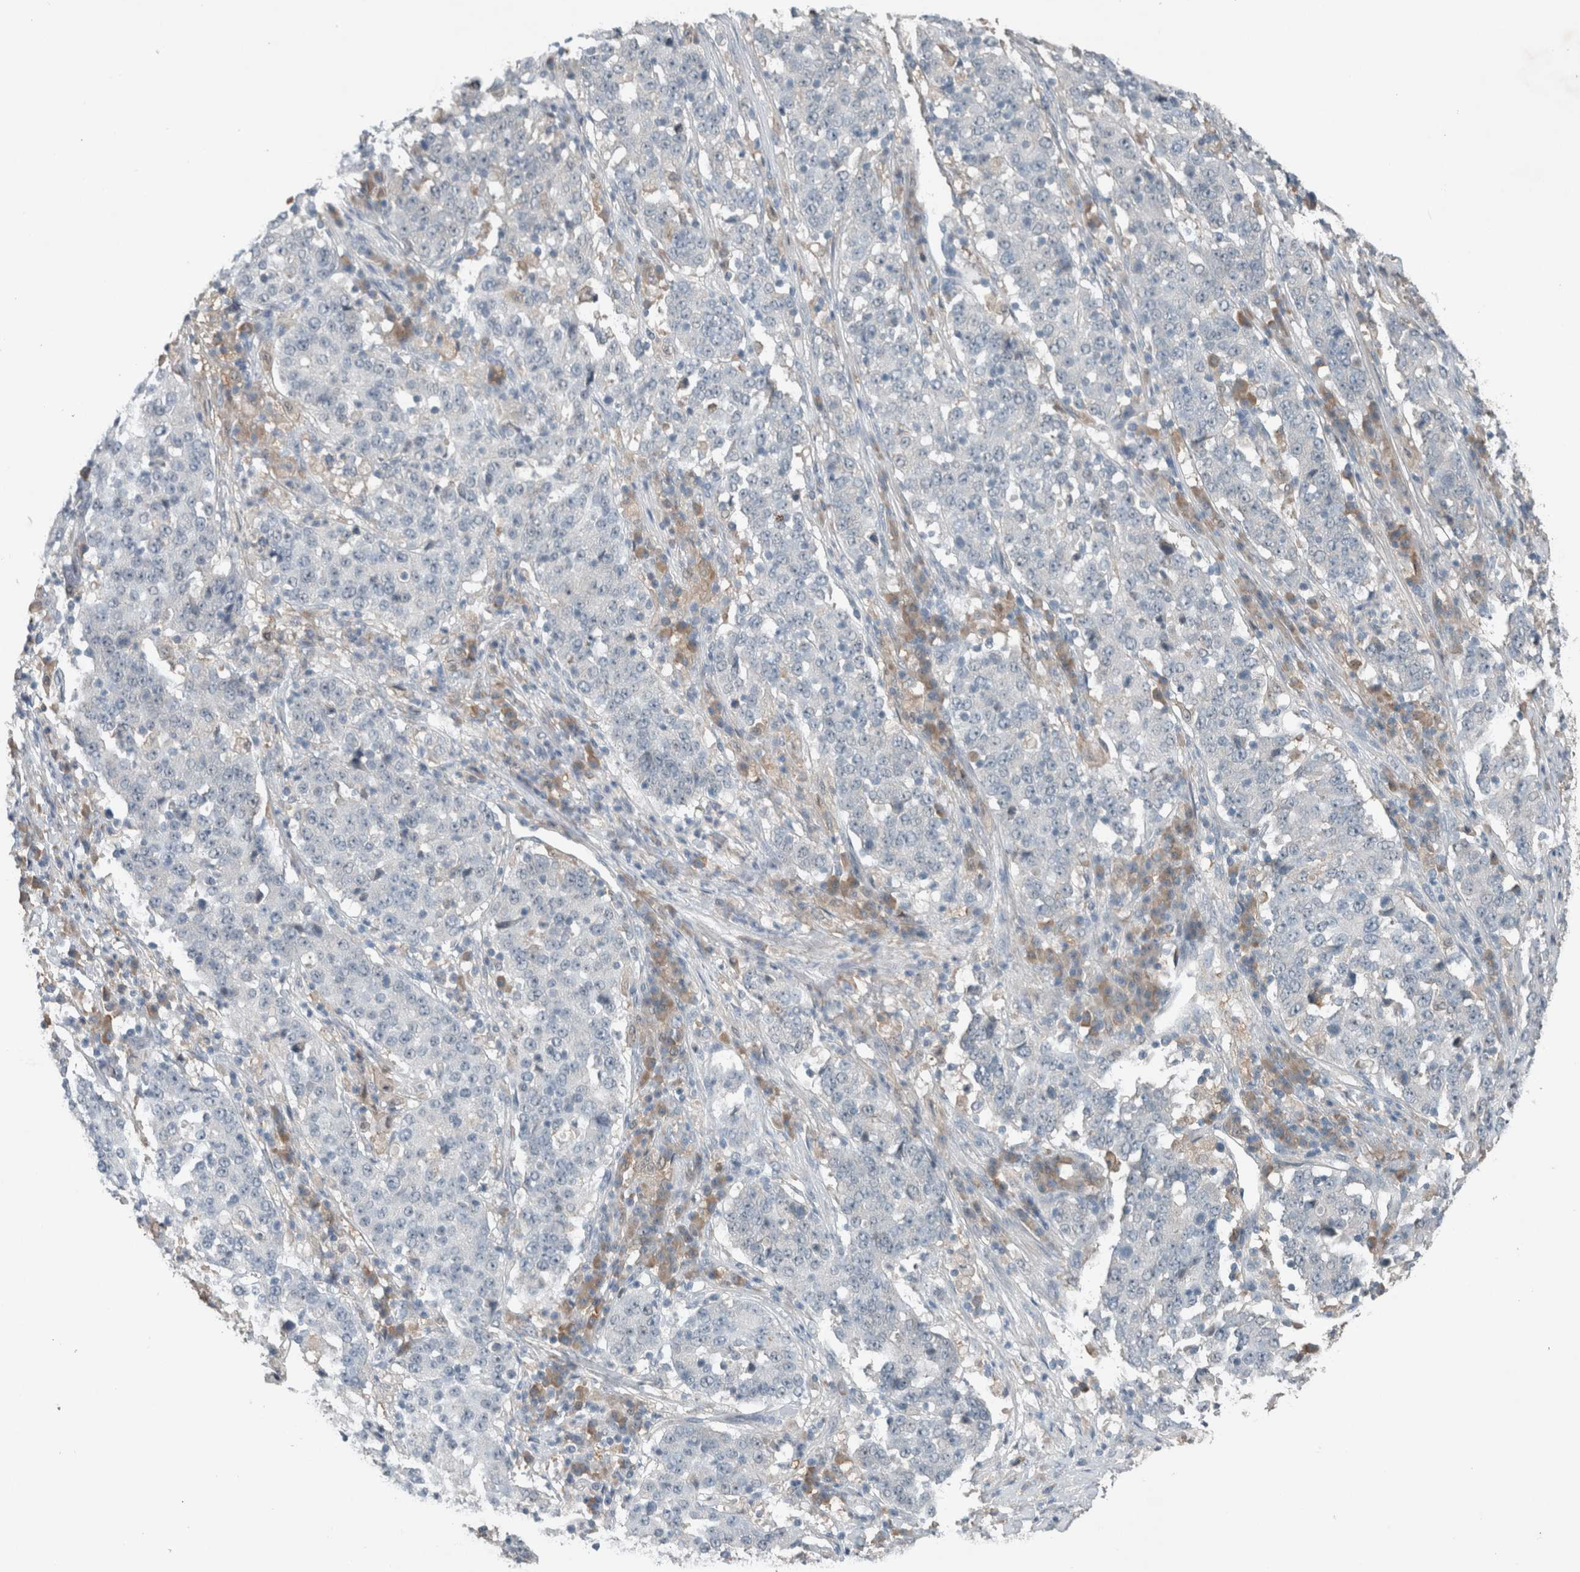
{"staining": {"intensity": "negative", "quantity": "none", "location": "none"}, "tissue": "stomach cancer", "cell_type": "Tumor cells", "image_type": "cancer", "snomed": [{"axis": "morphology", "description": "Adenocarcinoma, NOS"}, {"axis": "topography", "description": "Stomach"}], "caption": "DAB immunohistochemical staining of stomach adenocarcinoma reveals no significant expression in tumor cells.", "gene": "RALGDS", "patient": {"sex": "male", "age": 59}}